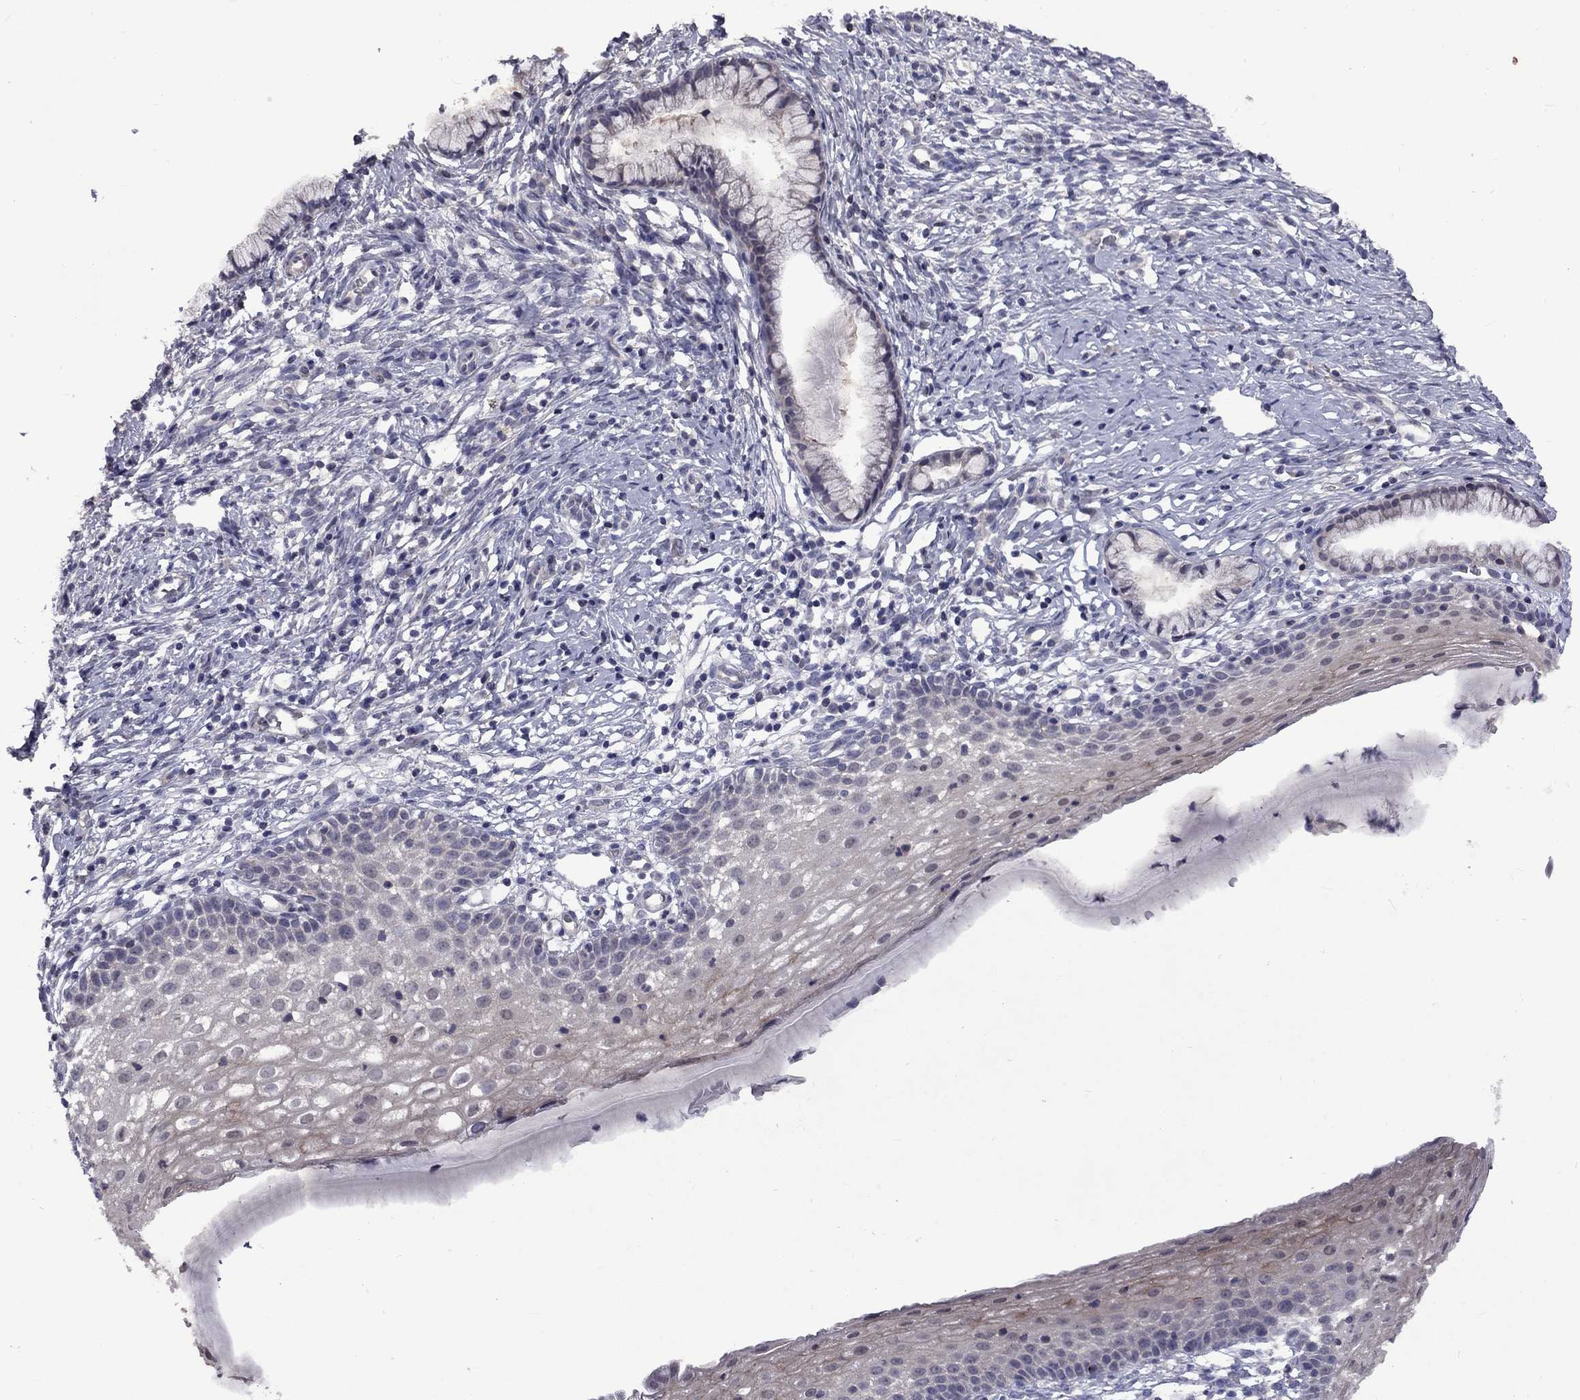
{"staining": {"intensity": "negative", "quantity": "none", "location": "none"}, "tissue": "cervix", "cell_type": "Glandular cells", "image_type": "normal", "snomed": [{"axis": "morphology", "description": "Normal tissue, NOS"}, {"axis": "topography", "description": "Cervix"}], "caption": "Glandular cells show no significant protein expression in benign cervix. Nuclei are stained in blue.", "gene": "SNTA1", "patient": {"sex": "female", "age": 39}}